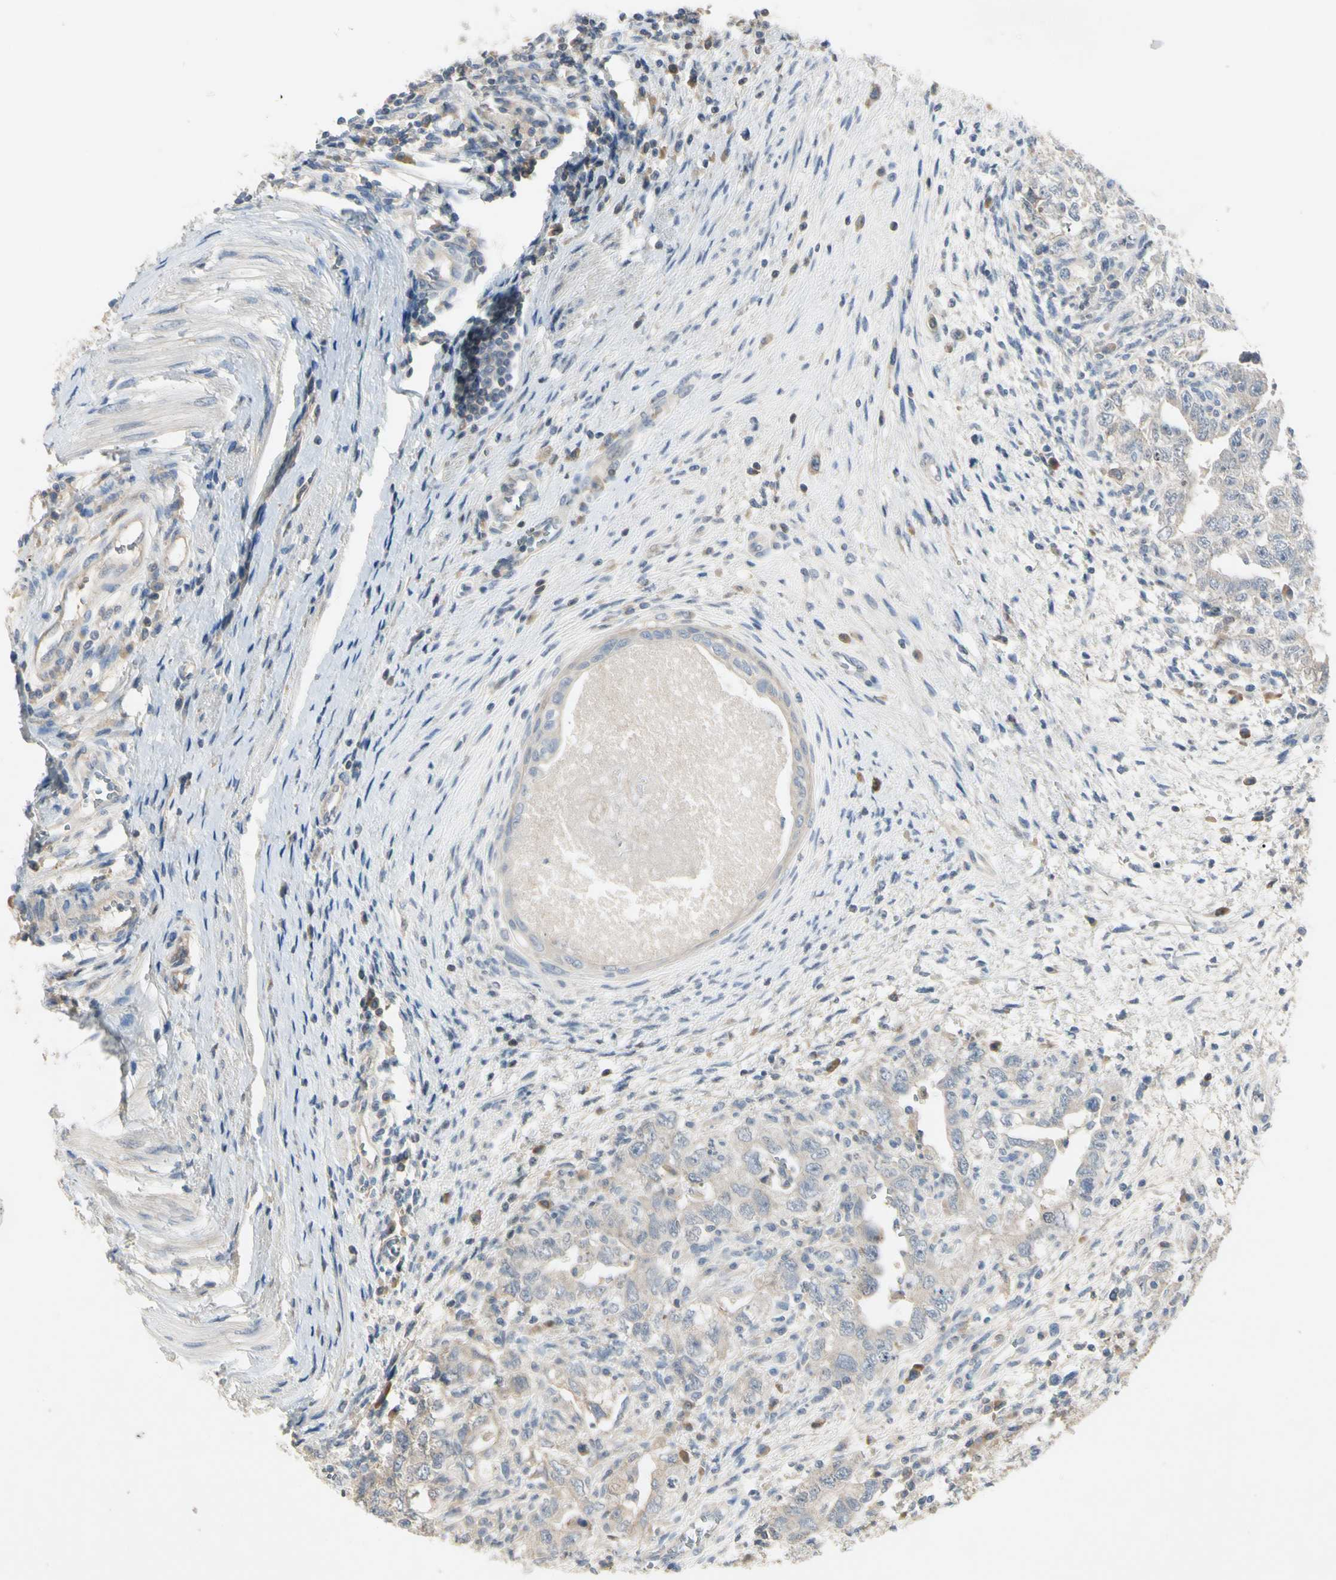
{"staining": {"intensity": "weak", "quantity": "<25%", "location": "cytoplasmic/membranous"}, "tissue": "testis cancer", "cell_type": "Tumor cells", "image_type": "cancer", "snomed": [{"axis": "morphology", "description": "Carcinoma, Embryonal, NOS"}, {"axis": "topography", "description": "Testis"}], "caption": "This is a photomicrograph of immunohistochemistry (IHC) staining of testis cancer (embryonal carcinoma), which shows no positivity in tumor cells.", "gene": "PRSS21", "patient": {"sex": "male", "age": 26}}